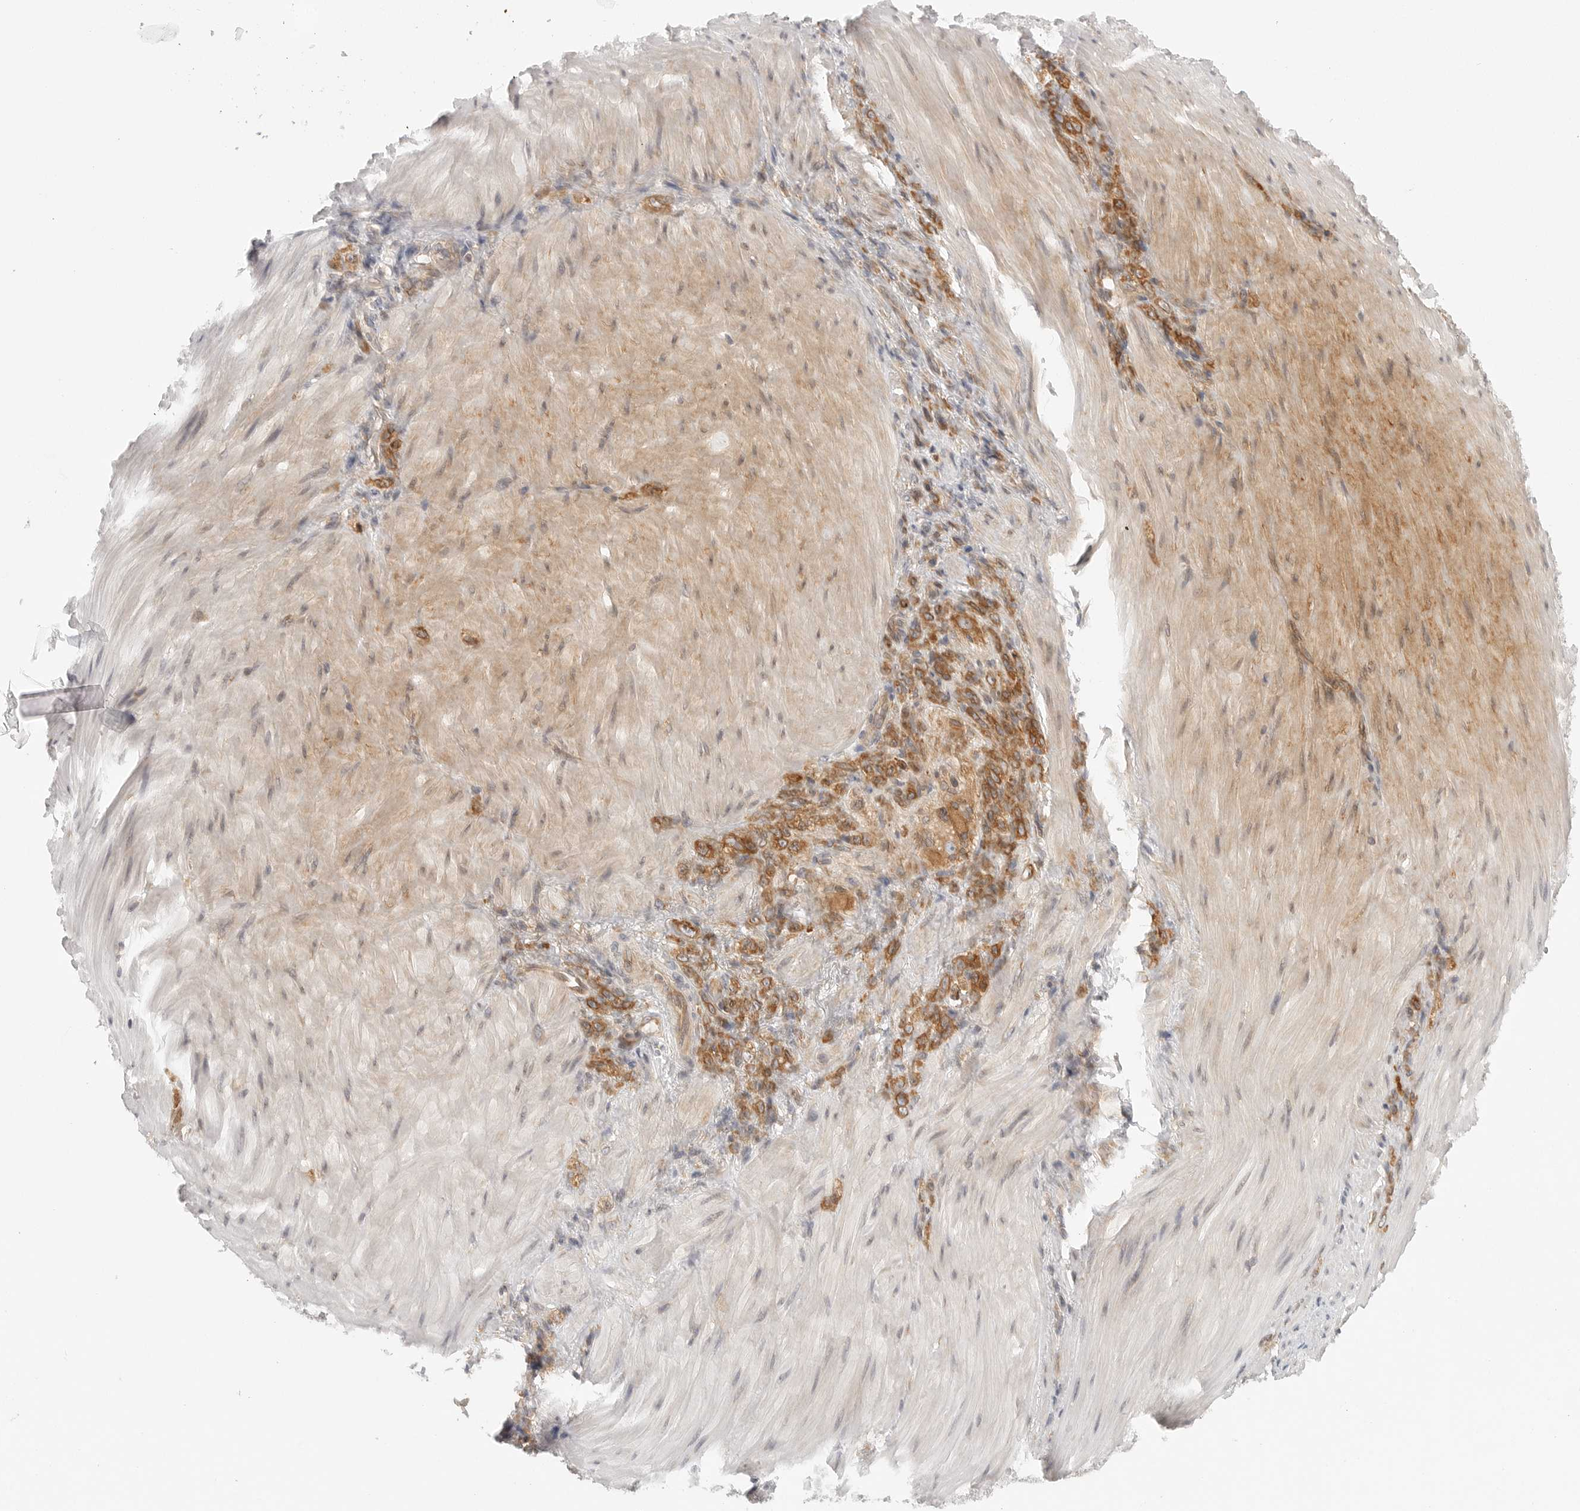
{"staining": {"intensity": "moderate", "quantity": ">75%", "location": "cytoplasmic/membranous"}, "tissue": "stomach cancer", "cell_type": "Tumor cells", "image_type": "cancer", "snomed": [{"axis": "morphology", "description": "Normal tissue, NOS"}, {"axis": "morphology", "description": "Adenocarcinoma, NOS"}, {"axis": "topography", "description": "Stomach"}], "caption": "Stomach cancer stained for a protein (brown) displays moderate cytoplasmic/membranous positive staining in approximately >75% of tumor cells.", "gene": "CERS2", "patient": {"sex": "male", "age": 82}}